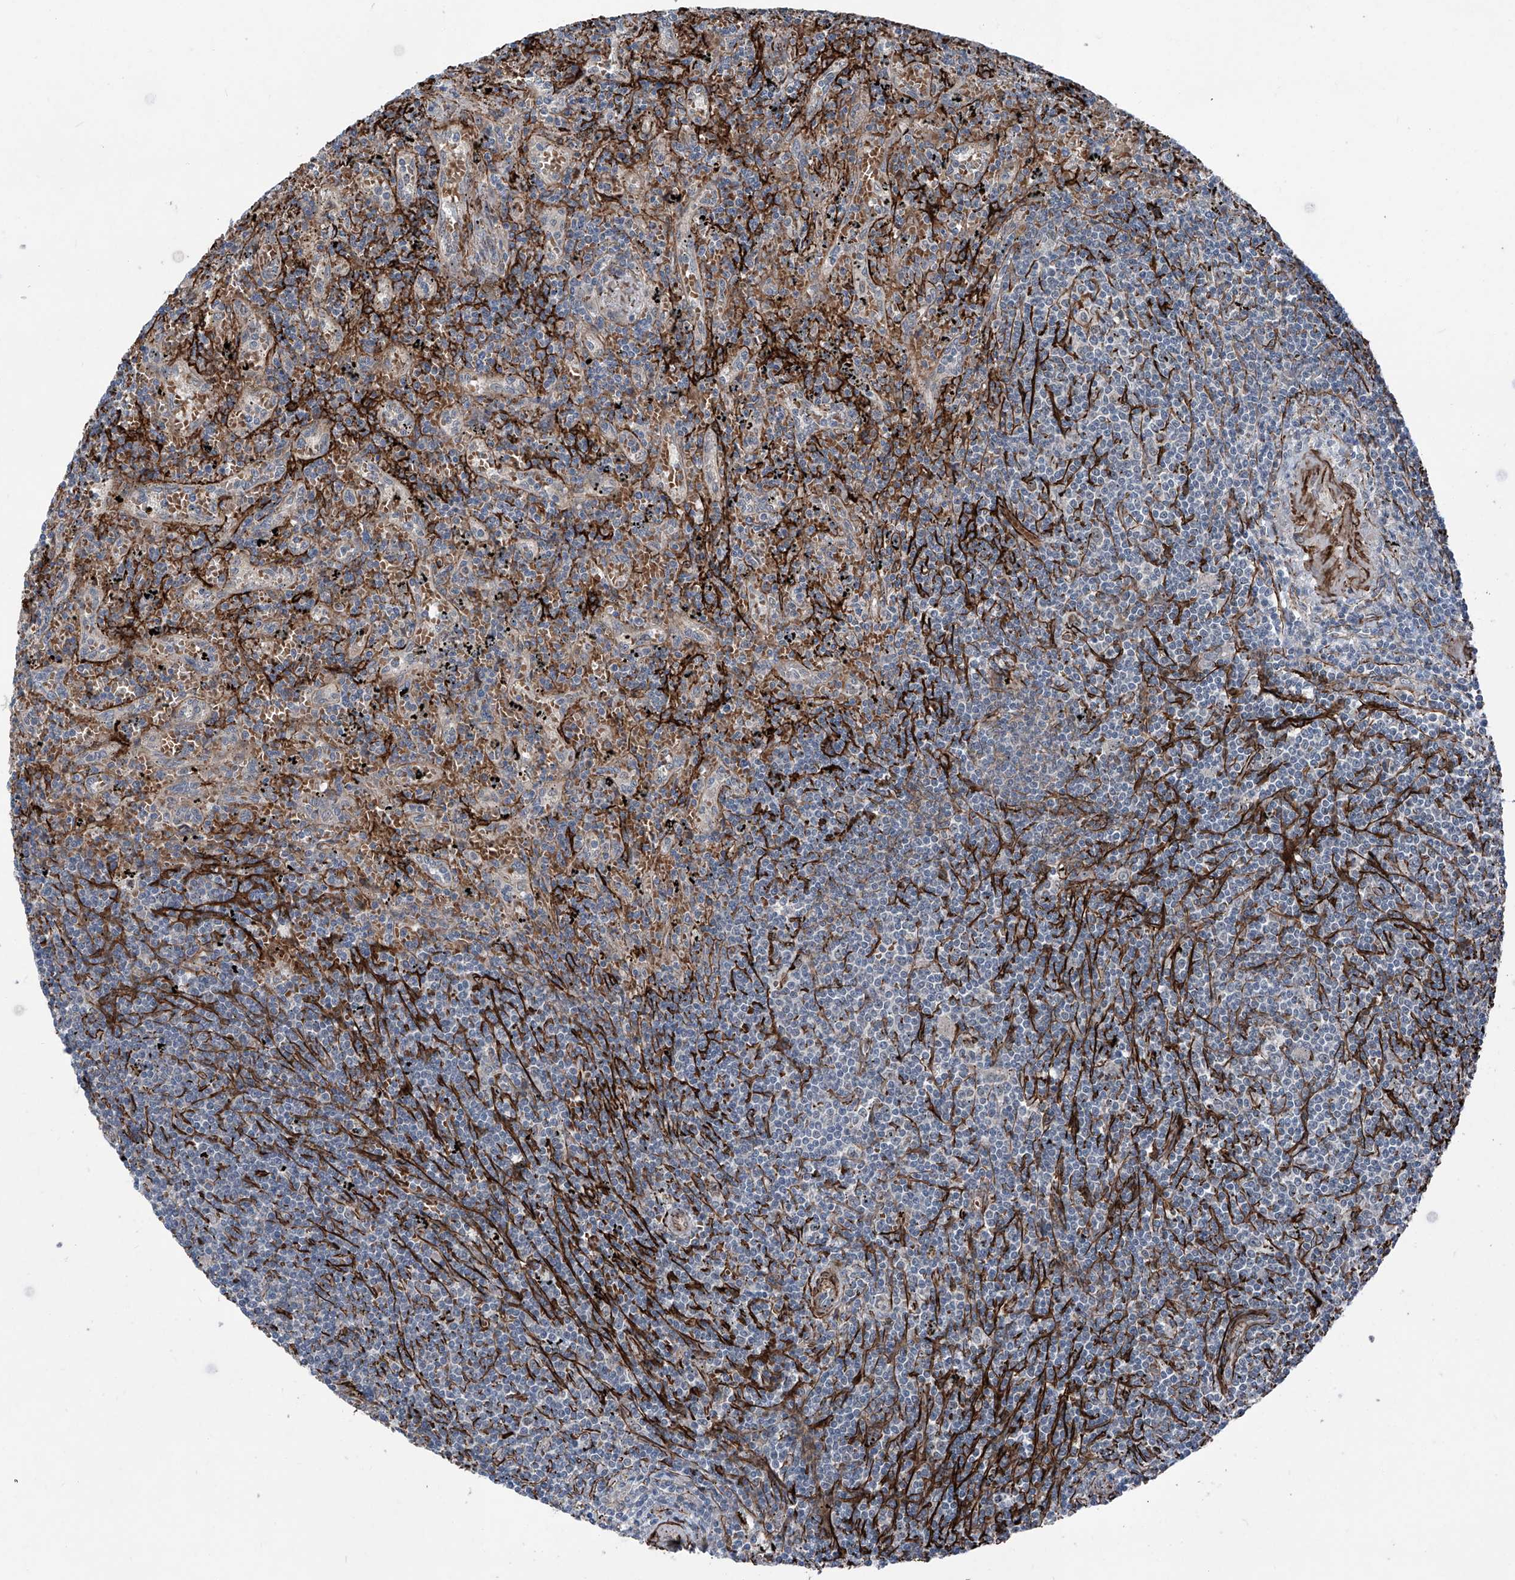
{"staining": {"intensity": "negative", "quantity": "none", "location": "none"}, "tissue": "lymphoma", "cell_type": "Tumor cells", "image_type": "cancer", "snomed": [{"axis": "morphology", "description": "Malignant lymphoma, non-Hodgkin's type, Low grade"}, {"axis": "topography", "description": "Spleen"}], "caption": "Tumor cells are negative for brown protein staining in malignant lymphoma, non-Hodgkin's type (low-grade).", "gene": "COA7", "patient": {"sex": "male", "age": 76}}